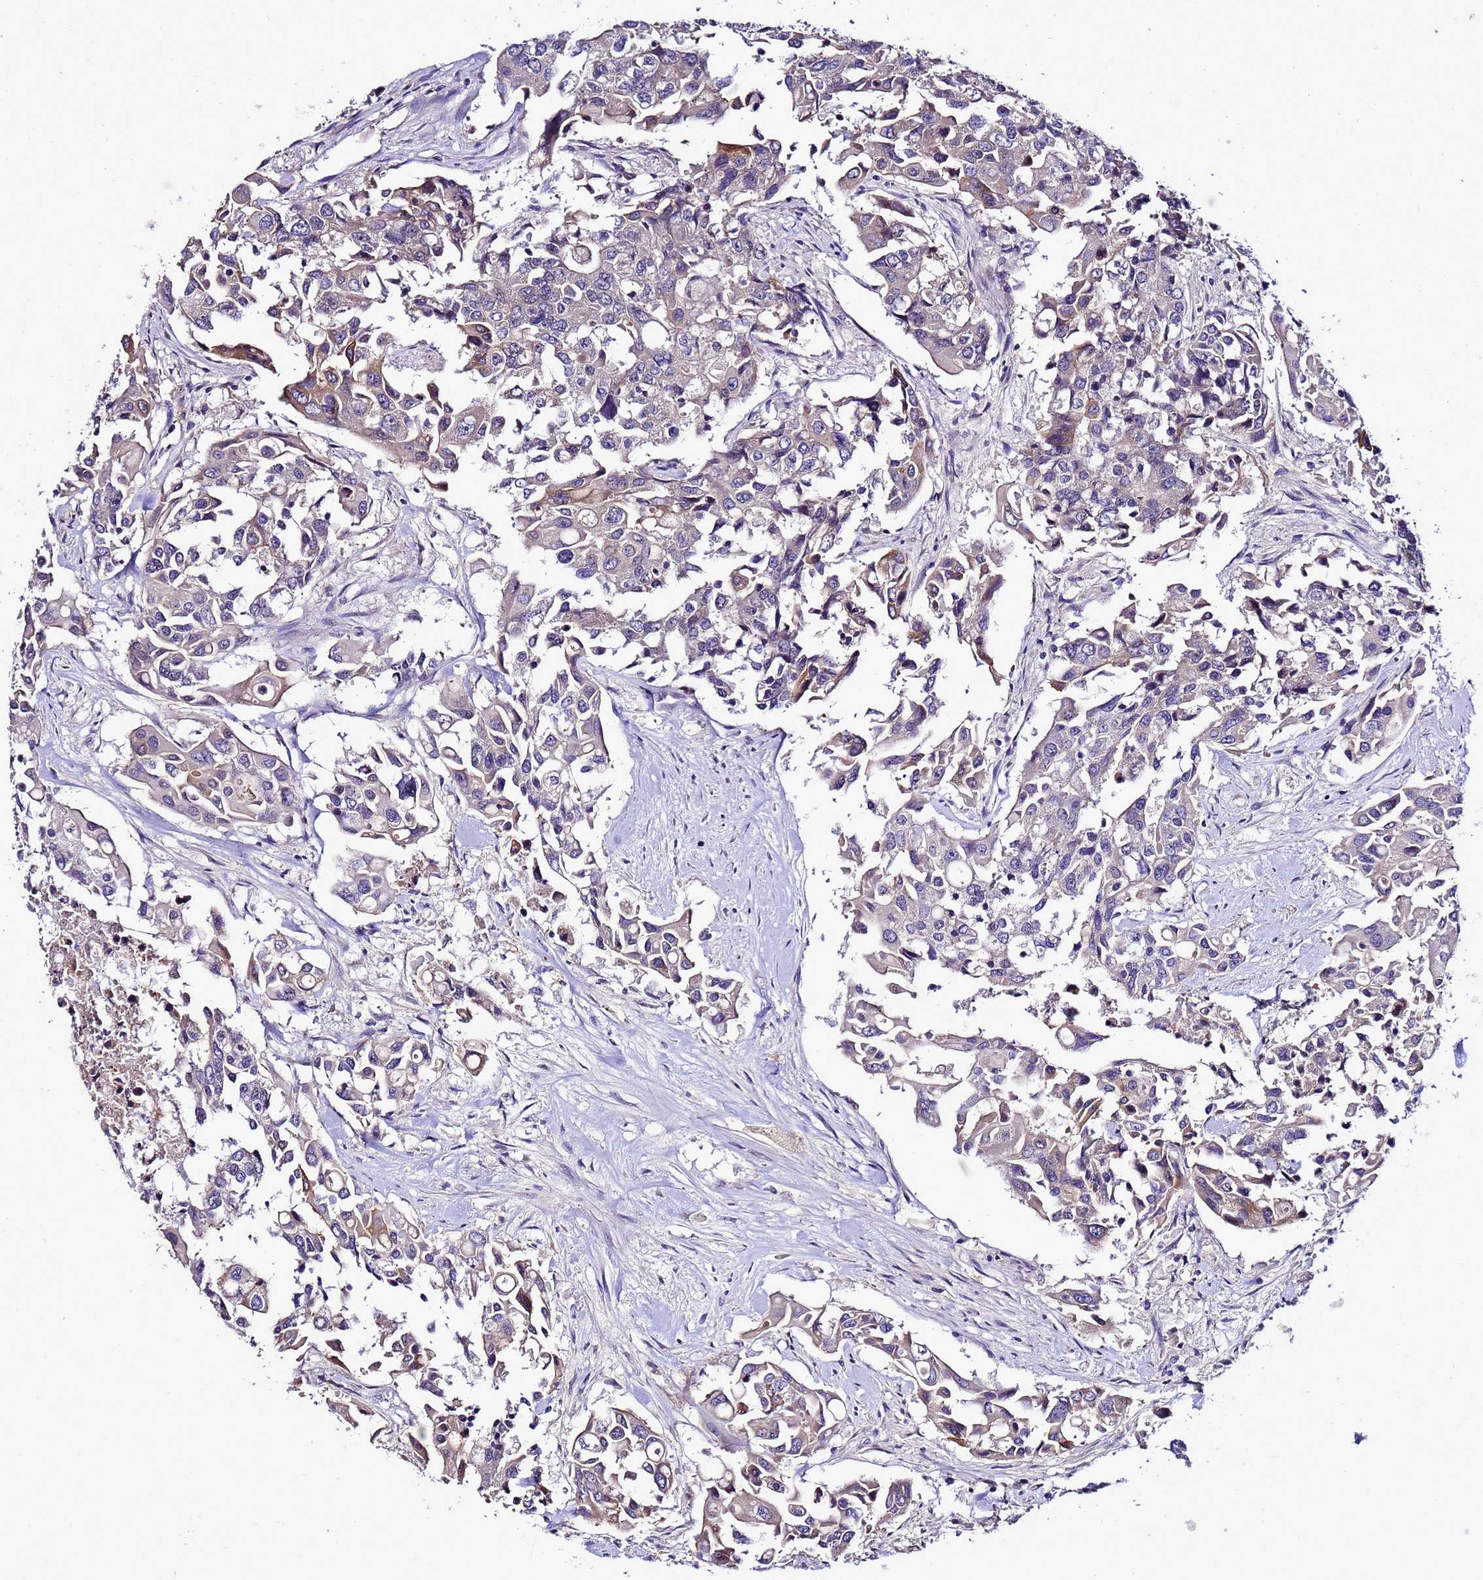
{"staining": {"intensity": "negative", "quantity": "none", "location": "none"}, "tissue": "colorectal cancer", "cell_type": "Tumor cells", "image_type": "cancer", "snomed": [{"axis": "morphology", "description": "Adenocarcinoma, NOS"}, {"axis": "topography", "description": "Colon"}], "caption": "Immunohistochemistry of colorectal cancer (adenocarcinoma) shows no staining in tumor cells. (Stains: DAB IHC with hematoxylin counter stain, Microscopy: brightfield microscopy at high magnification).", "gene": "C19orf47", "patient": {"sex": "male", "age": 77}}